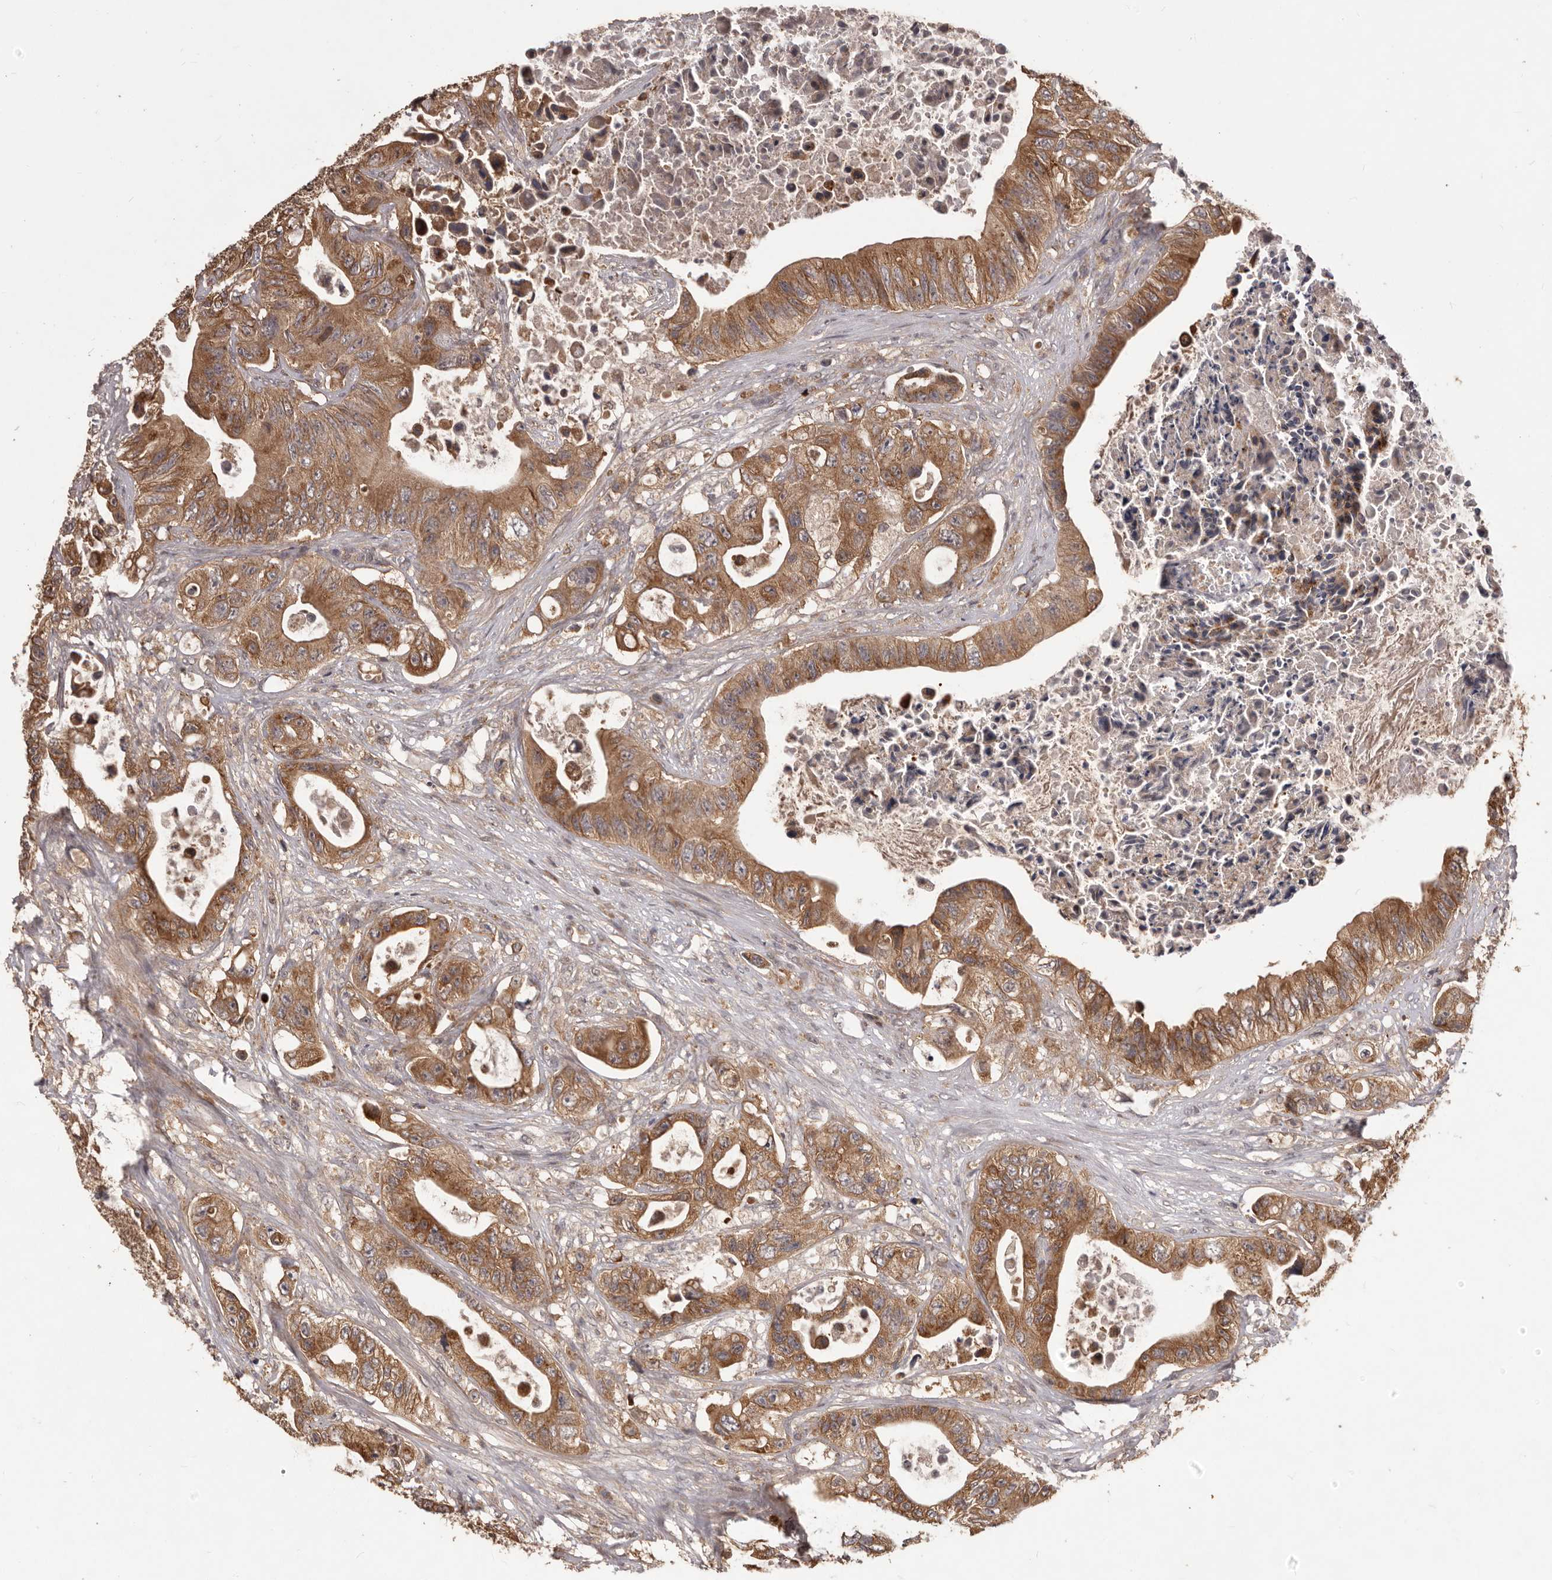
{"staining": {"intensity": "strong", "quantity": ">75%", "location": "cytoplasmic/membranous"}, "tissue": "colorectal cancer", "cell_type": "Tumor cells", "image_type": "cancer", "snomed": [{"axis": "morphology", "description": "Adenocarcinoma, NOS"}, {"axis": "topography", "description": "Colon"}], "caption": "This is an image of immunohistochemistry staining of colorectal adenocarcinoma, which shows strong positivity in the cytoplasmic/membranous of tumor cells.", "gene": "MTO1", "patient": {"sex": "female", "age": 46}}